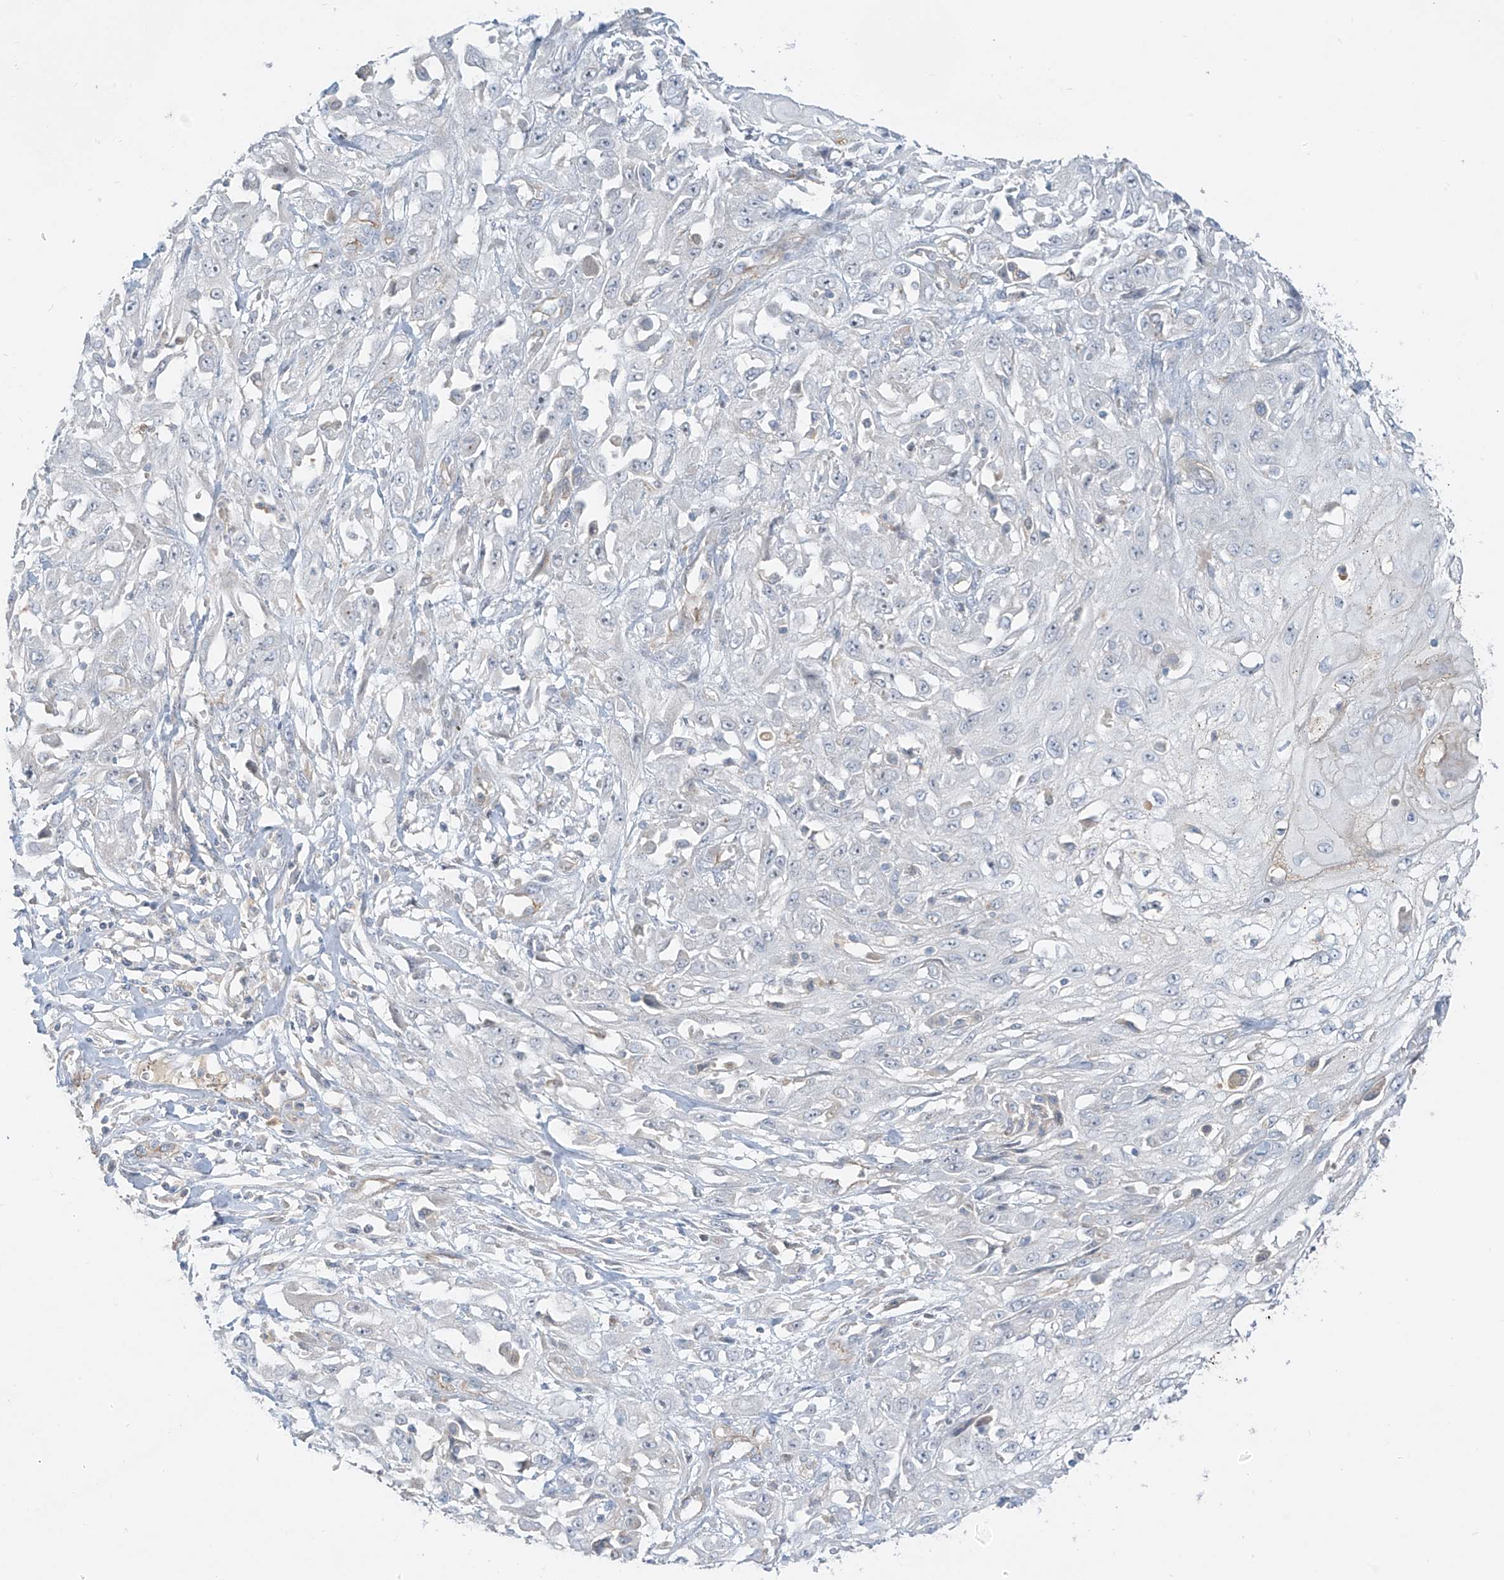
{"staining": {"intensity": "negative", "quantity": "none", "location": "none"}, "tissue": "skin cancer", "cell_type": "Tumor cells", "image_type": "cancer", "snomed": [{"axis": "morphology", "description": "Squamous cell carcinoma, NOS"}, {"axis": "morphology", "description": "Squamous cell carcinoma, metastatic, NOS"}, {"axis": "topography", "description": "Skin"}, {"axis": "topography", "description": "Lymph node"}], "caption": "DAB (3,3'-diaminobenzidine) immunohistochemical staining of skin cancer (metastatic squamous cell carcinoma) shows no significant staining in tumor cells.", "gene": "C2orf42", "patient": {"sex": "male", "age": 75}}